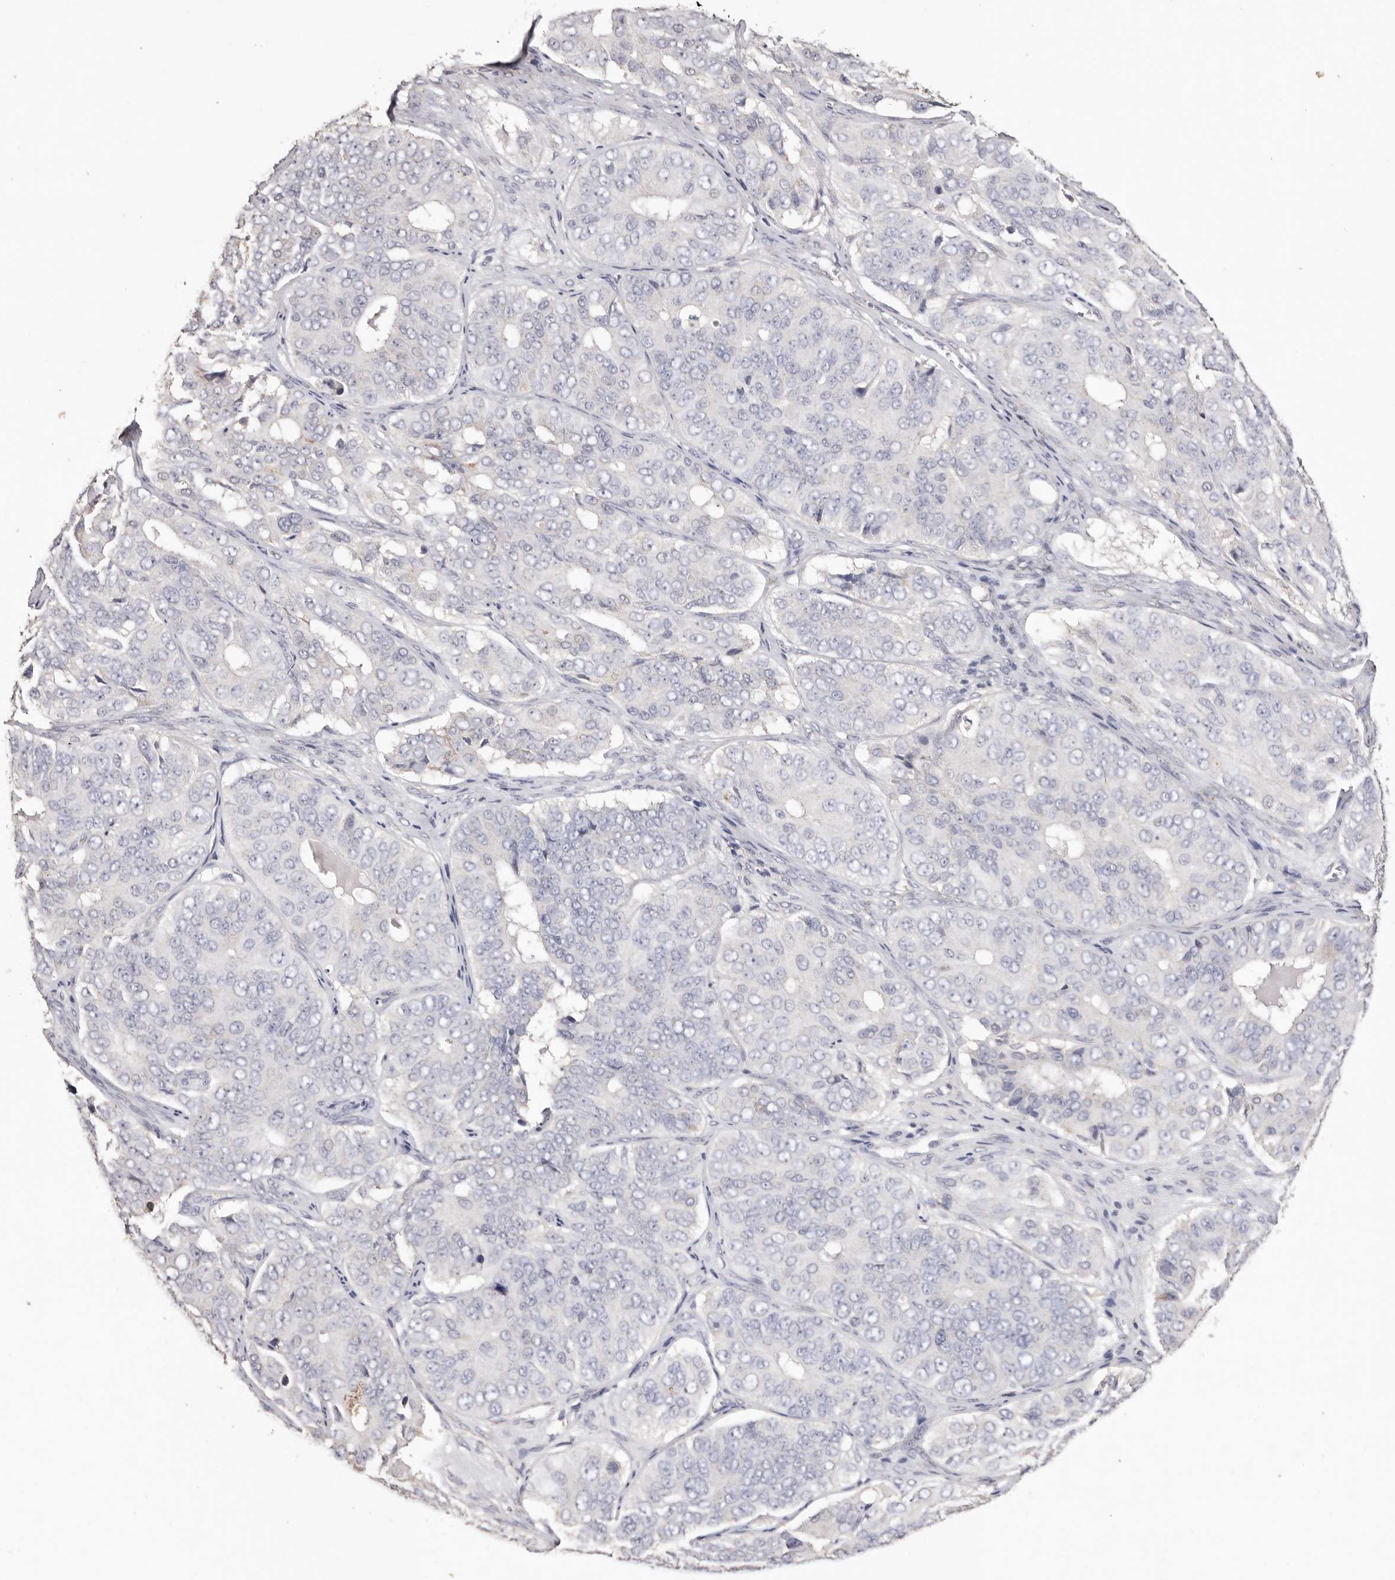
{"staining": {"intensity": "negative", "quantity": "none", "location": "none"}, "tissue": "ovarian cancer", "cell_type": "Tumor cells", "image_type": "cancer", "snomed": [{"axis": "morphology", "description": "Carcinoma, endometroid"}, {"axis": "topography", "description": "Ovary"}], "caption": "Immunohistochemistry (IHC) of endometroid carcinoma (ovarian) demonstrates no expression in tumor cells.", "gene": "LGALS7B", "patient": {"sex": "female", "age": 51}}